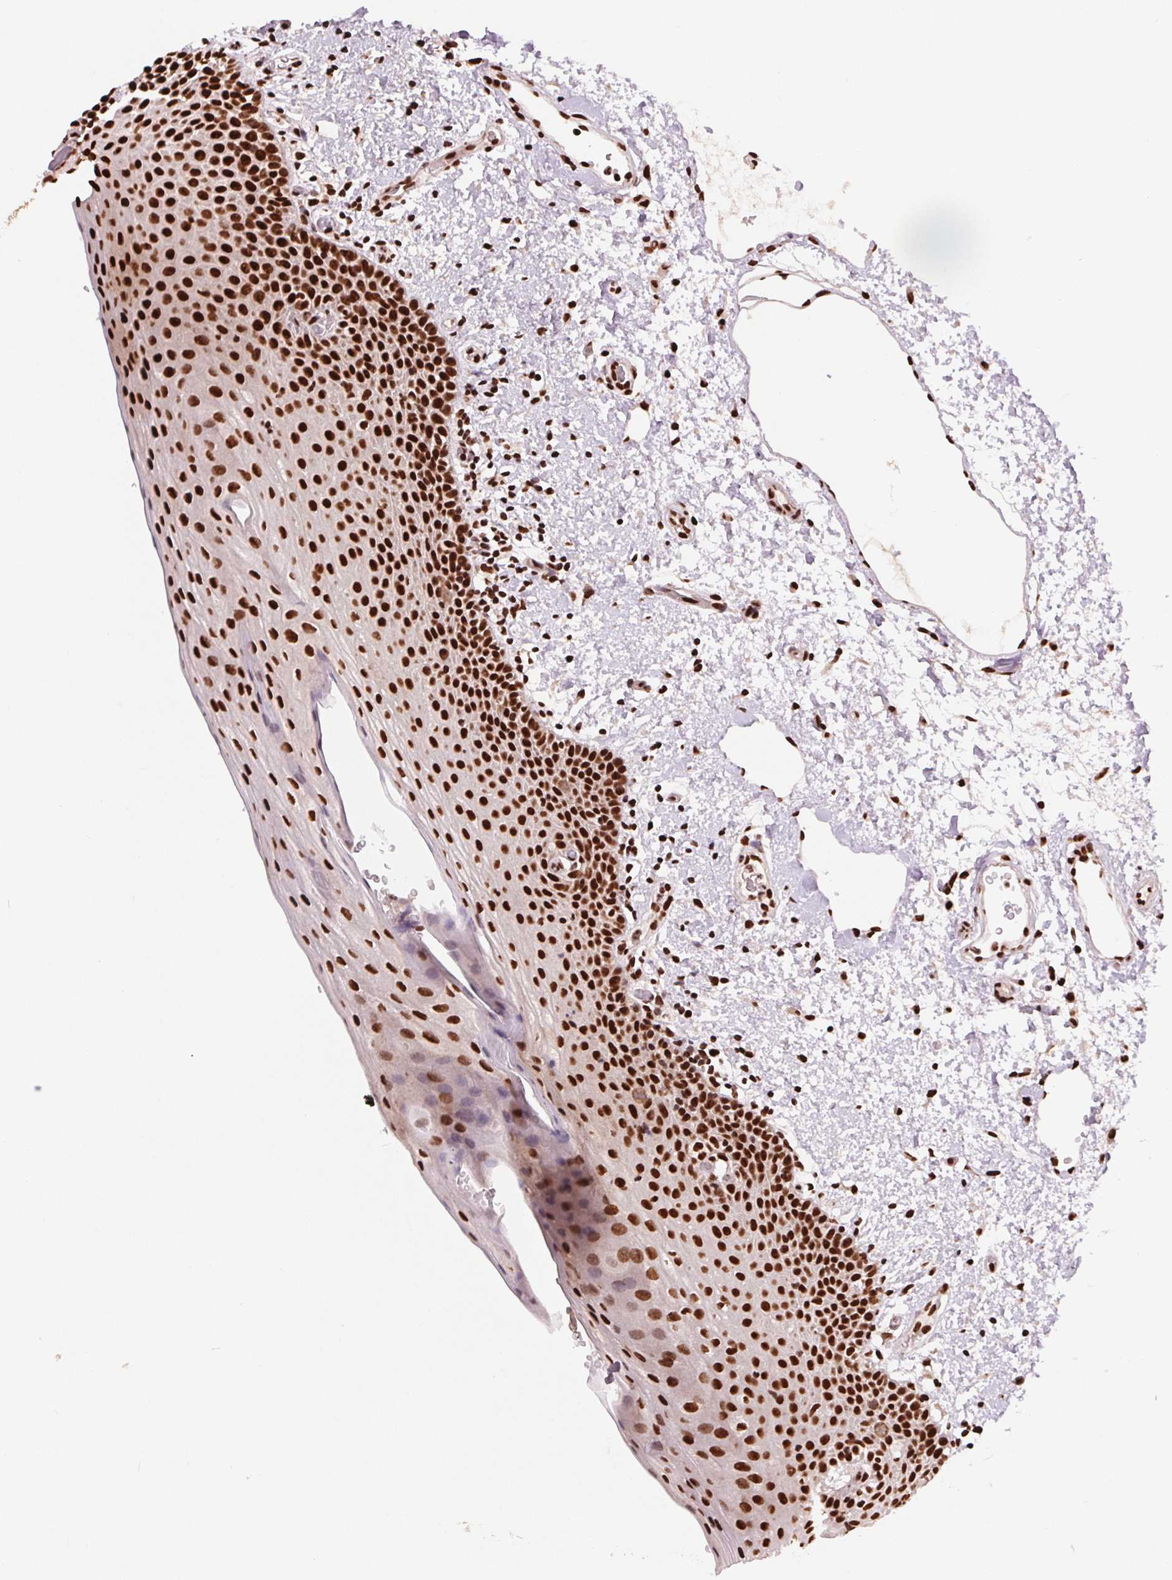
{"staining": {"intensity": "strong", "quantity": ">75%", "location": "nuclear"}, "tissue": "oral mucosa", "cell_type": "Squamous epithelial cells", "image_type": "normal", "snomed": [{"axis": "morphology", "description": "Normal tissue, NOS"}, {"axis": "topography", "description": "Oral tissue"}, {"axis": "topography", "description": "Head-Neck"}], "caption": "Benign oral mucosa was stained to show a protein in brown. There is high levels of strong nuclear staining in approximately >75% of squamous epithelial cells. (brown staining indicates protein expression, while blue staining denotes nuclei).", "gene": "TTLL9", "patient": {"sex": "female", "age": 55}}